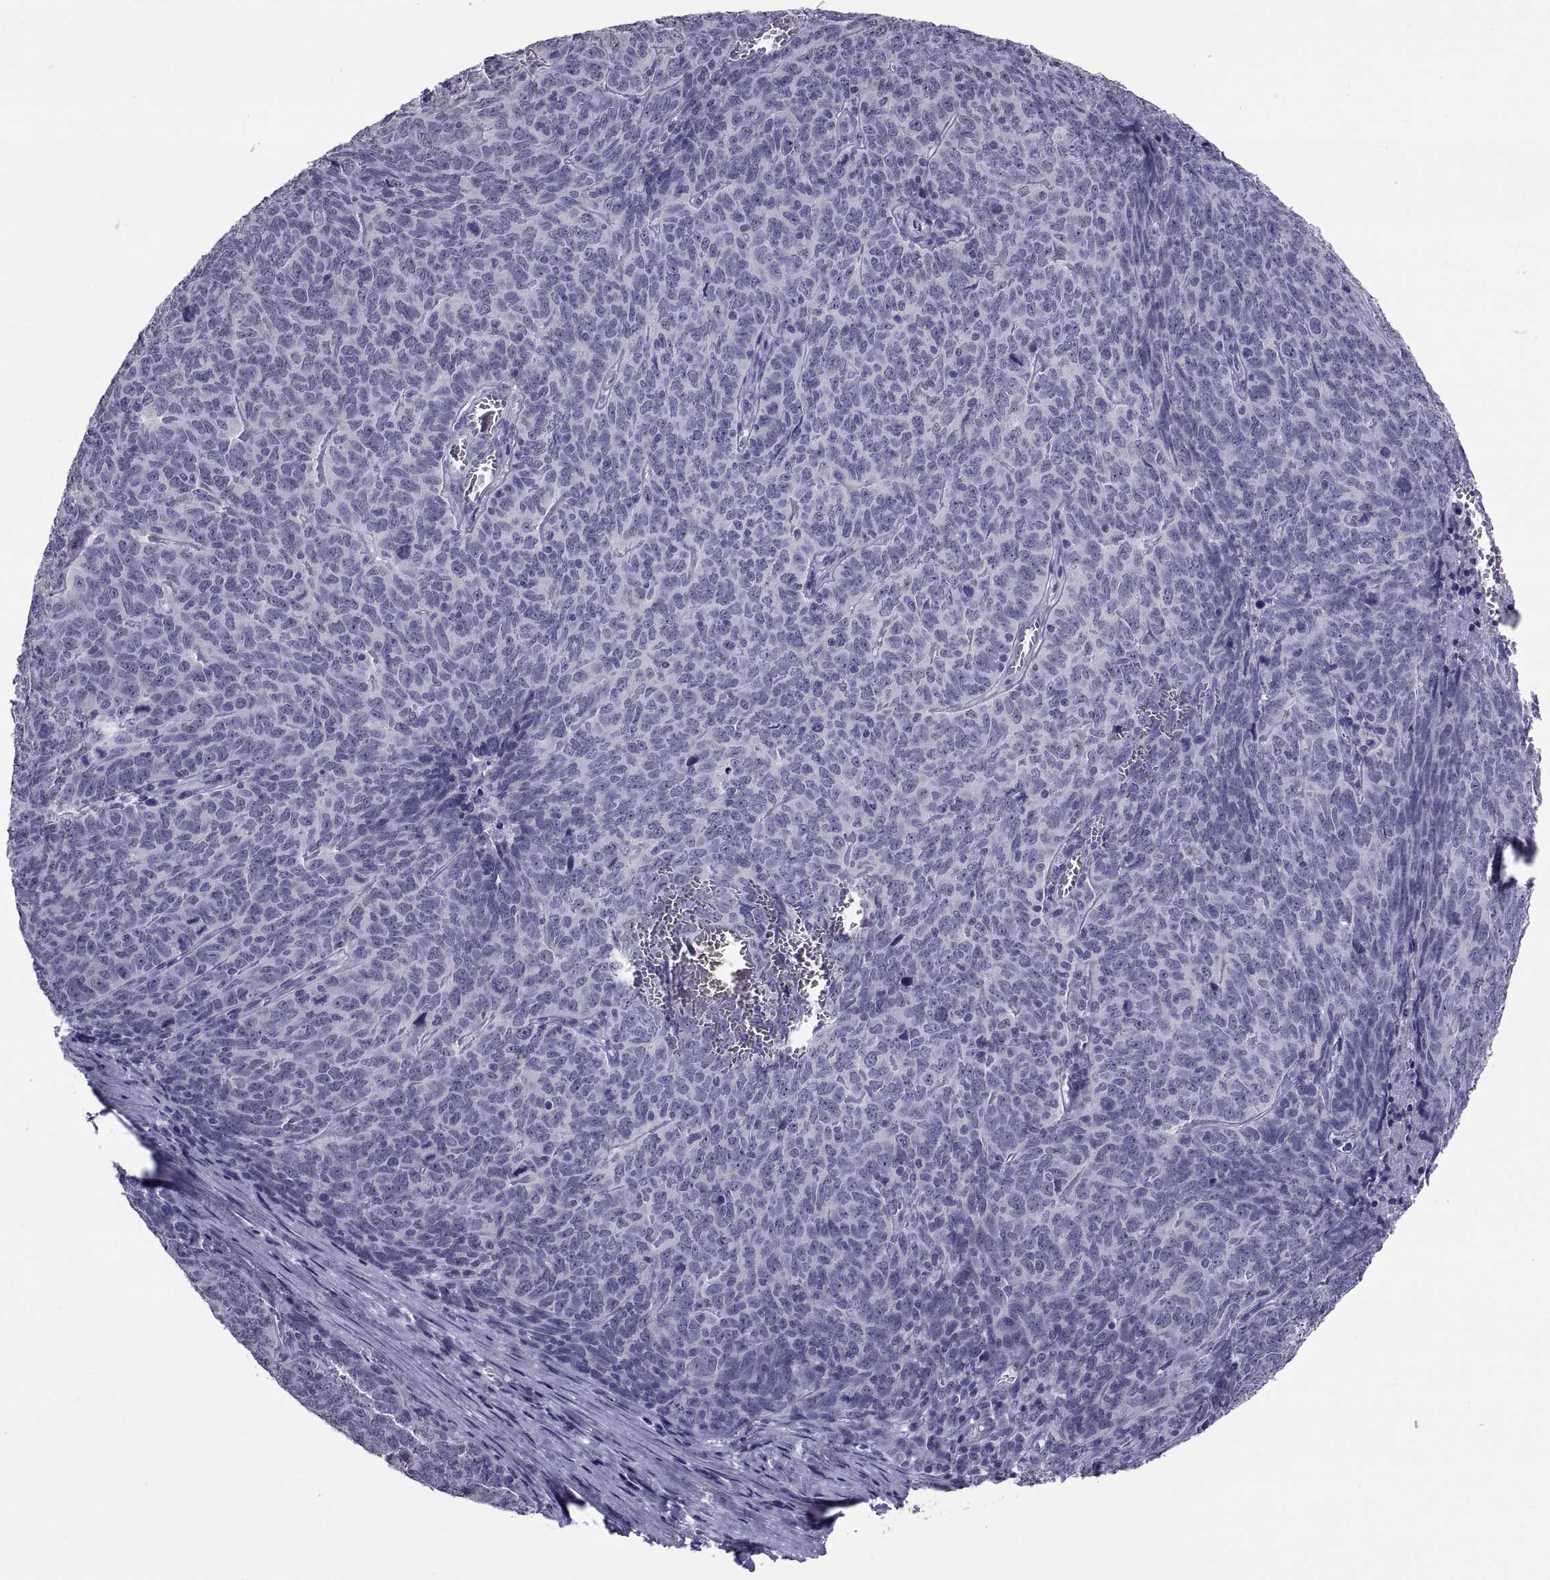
{"staining": {"intensity": "negative", "quantity": "none", "location": "none"}, "tissue": "skin cancer", "cell_type": "Tumor cells", "image_type": "cancer", "snomed": [{"axis": "morphology", "description": "Squamous cell carcinoma, NOS"}, {"axis": "topography", "description": "Skin"}, {"axis": "topography", "description": "Anal"}], "caption": "The immunohistochemistry (IHC) photomicrograph has no significant staining in tumor cells of skin cancer (squamous cell carcinoma) tissue. Brightfield microscopy of IHC stained with DAB (brown) and hematoxylin (blue), captured at high magnification.", "gene": "TGFBR3L", "patient": {"sex": "female", "age": 51}}